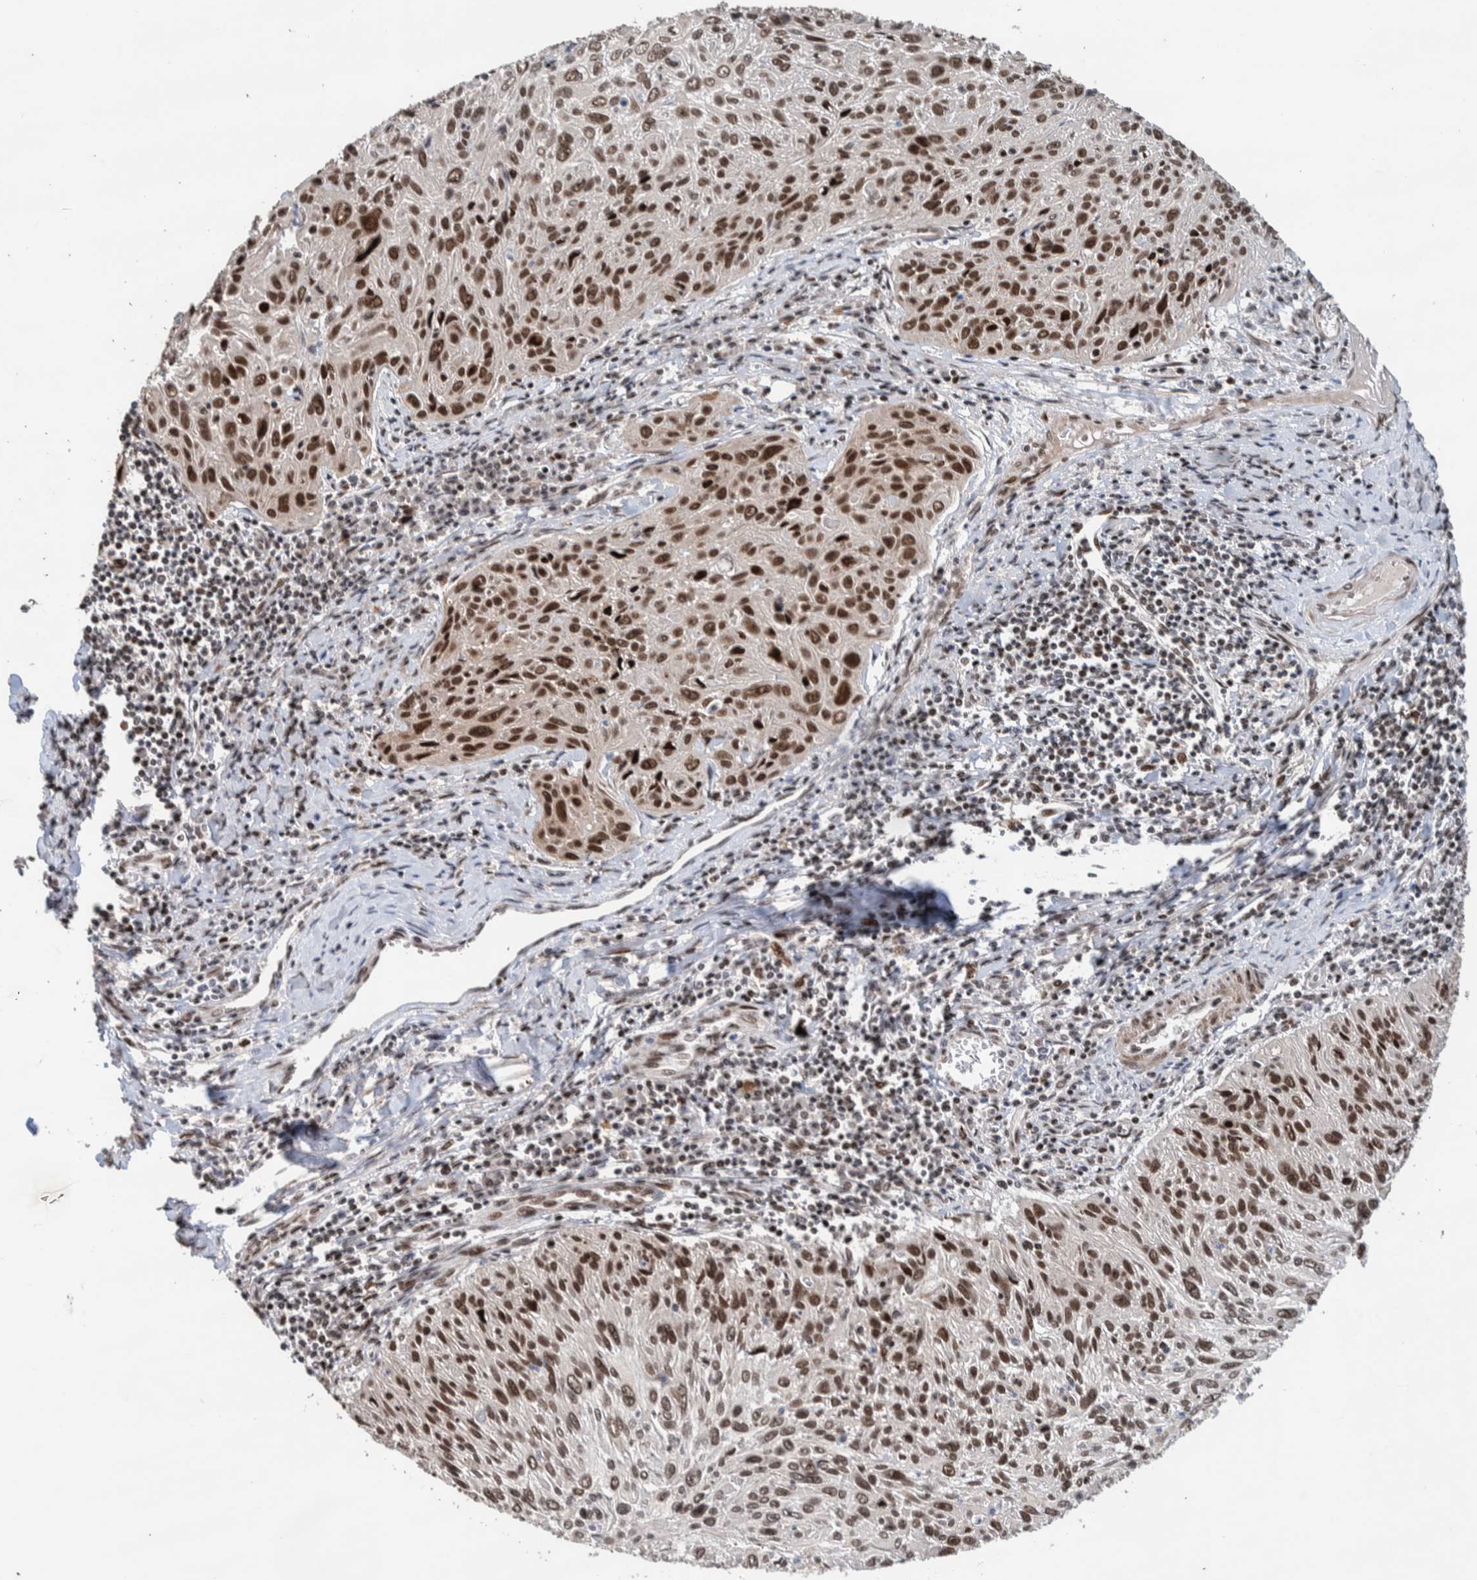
{"staining": {"intensity": "moderate", "quantity": ">75%", "location": "nuclear"}, "tissue": "cervical cancer", "cell_type": "Tumor cells", "image_type": "cancer", "snomed": [{"axis": "morphology", "description": "Squamous cell carcinoma, NOS"}, {"axis": "topography", "description": "Cervix"}], "caption": "Moderate nuclear expression is appreciated in about >75% of tumor cells in cervical cancer. Using DAB (brown) and hematoxylin (blue) stains, captured at high magnification using brightfield microscopy.", "gene": "CHD4", "patient": {"sex": "female", "age": 51}}